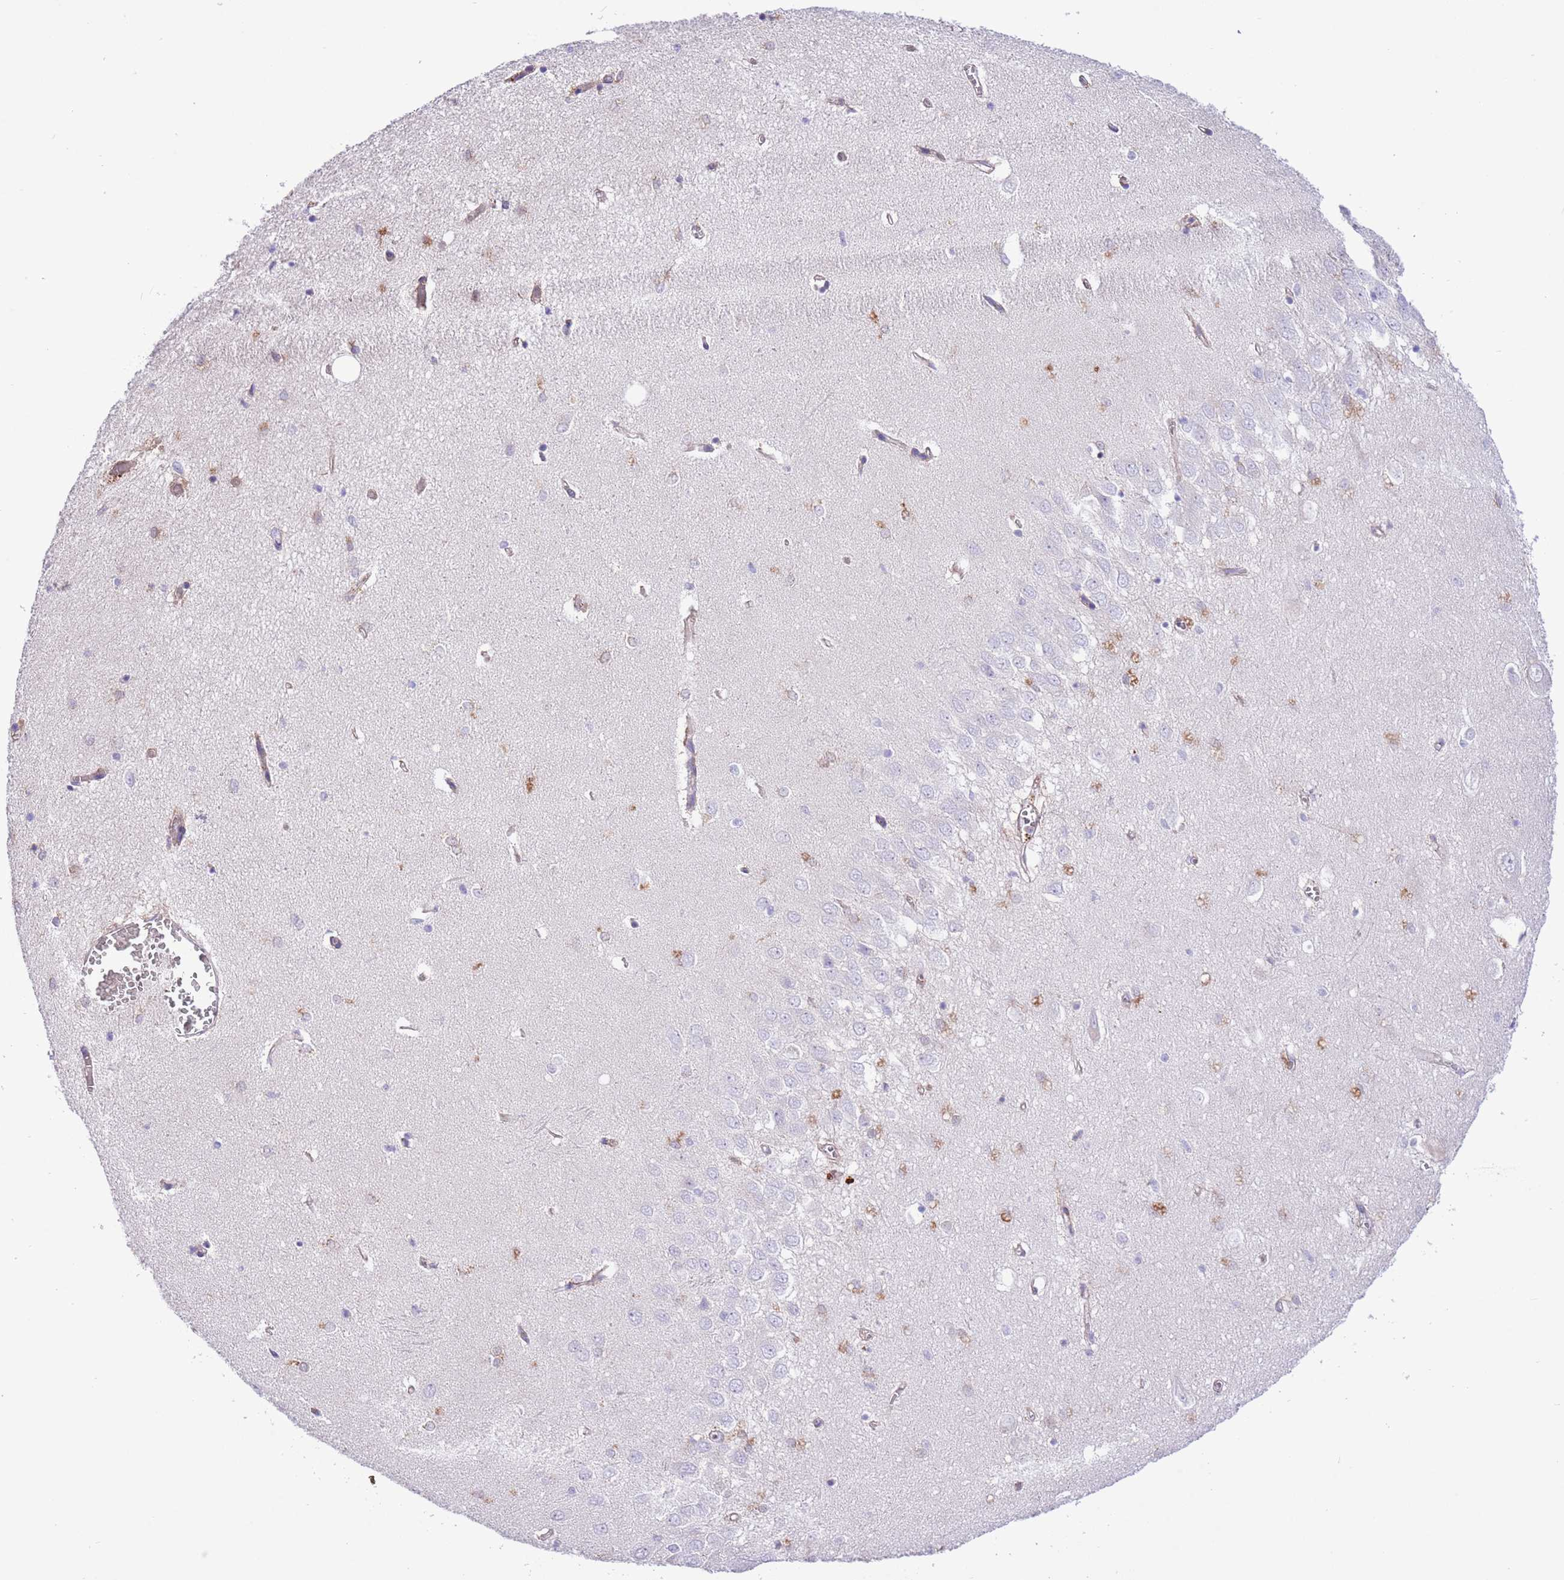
{"staining": {"intensity": "moderate", "quantity": "<25%", "location": "cytoplasmic/membranous"}, "tissue": "hippocampus", "cell_type": "Glial cells", "image_type": "normal", "snomed": [{"axis": "morphology", "description": "Normal tissue, NOS"}, {"axis": "topography", "description": "Hippocampus"}], "caption": "IHC histopathology image of normal hippocampus: hippocampus stained using IHC demonstrates low levels of moderate protein expression localized specifically in the cytoplasmic/membranous of glial cells, appearing as a cytoplasmic/membranous brown color.", "gene": "SS18L2", "patient": {"sex": "female", "age": 64}}